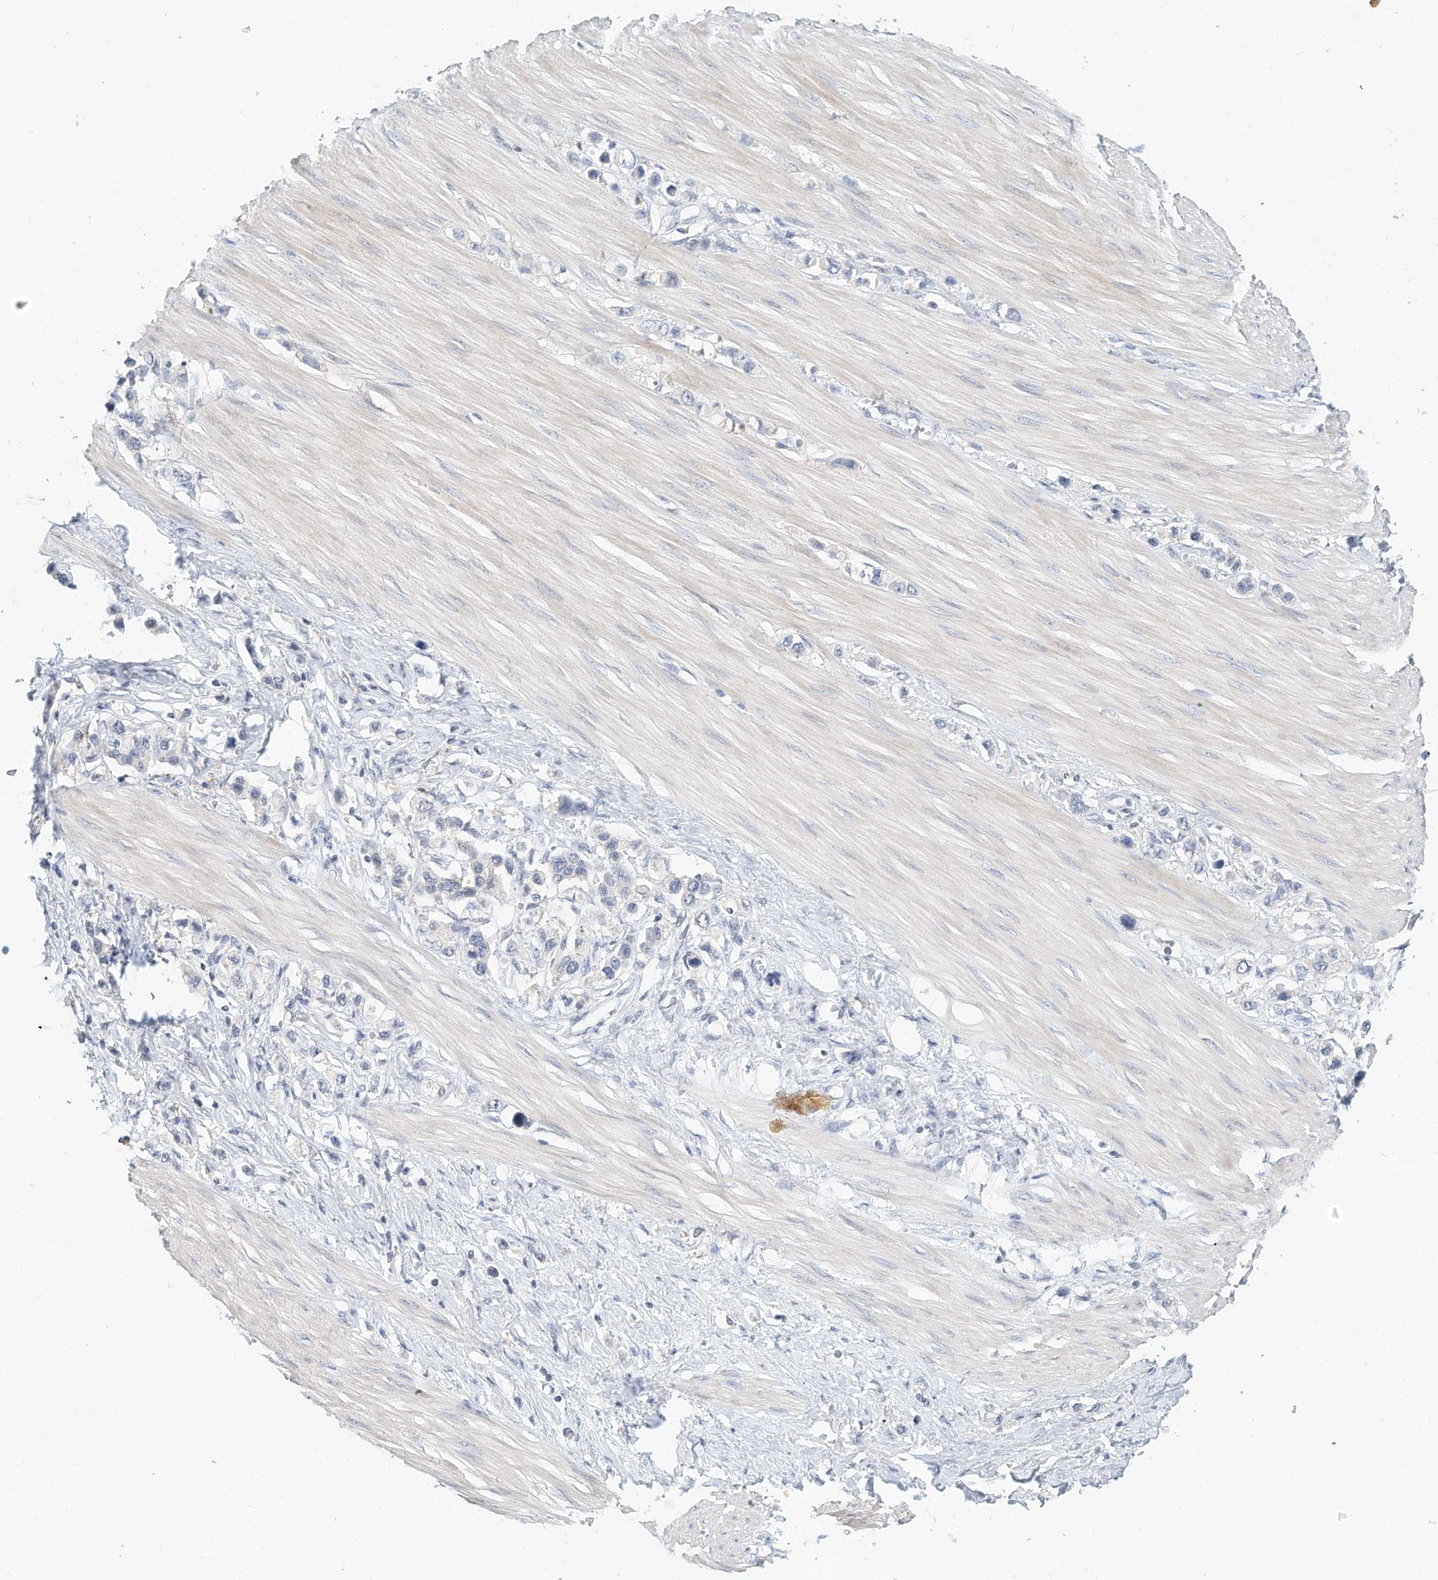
{"staining": {"intensity": "negative", "quantity": "none", "location": "none"}, "tissue": "stomach cancer", "cell_type": "Tumor cells", "image_type": "cancer", "snomed": [{"axis": "morphology", "description": "Adenocarcinoma, NOS"}, {"axis": "topography", "description": "Stomach"}], "caption": "Tumor cells are negative for protein expression in human stomach adenocarcinoma.", "gene": "MICAL1", "patient": {"sex": "female", "age": 65}}